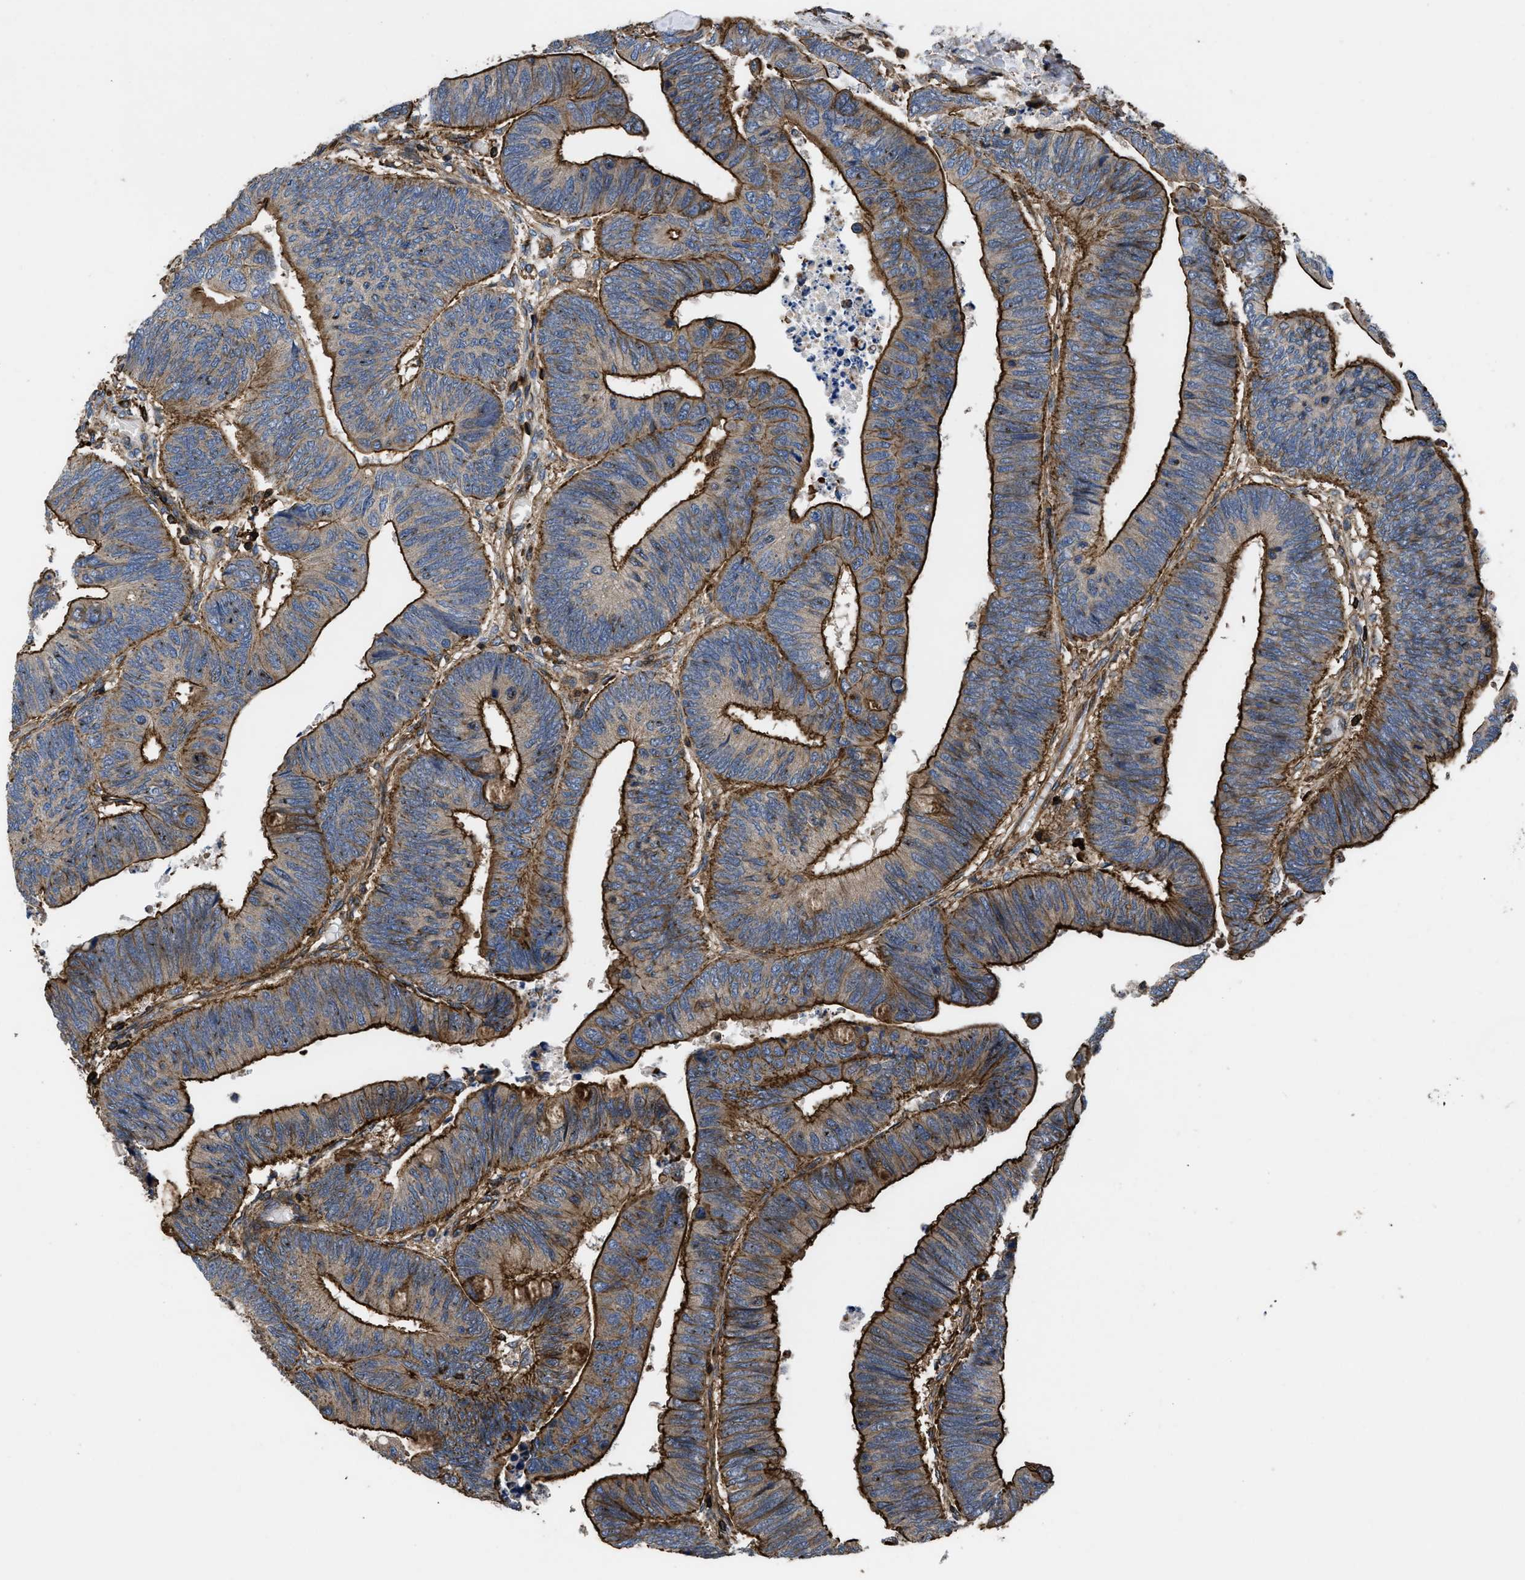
{"staining": {"intensity": "strong", "quantity": ">75%", "location": "cytoplasmic/membranous"}, "tissue": "colorectal cancer", "cell_type": "Tumor cells", "image_type": "cancer", "snomed": [{"axis": "morphology", "description": "Normal tissue, NOS"}, {"axis": "morphology", "description": "Adenocarcinoma, NOS"}, {"axis": "topography", "description": "Rectum"}, {"axis": "topography", "description": "Peripheral nerve tissue"}], "caption": "Approximately >75% of tumor cells in colorectal adenocarcinoma show strong cytoplasmic/membranous protein staining as visualized by brown immunohistochemical staining.", "gene": "SCUBE2", "patient": {"sex": "male", "age": 92}}